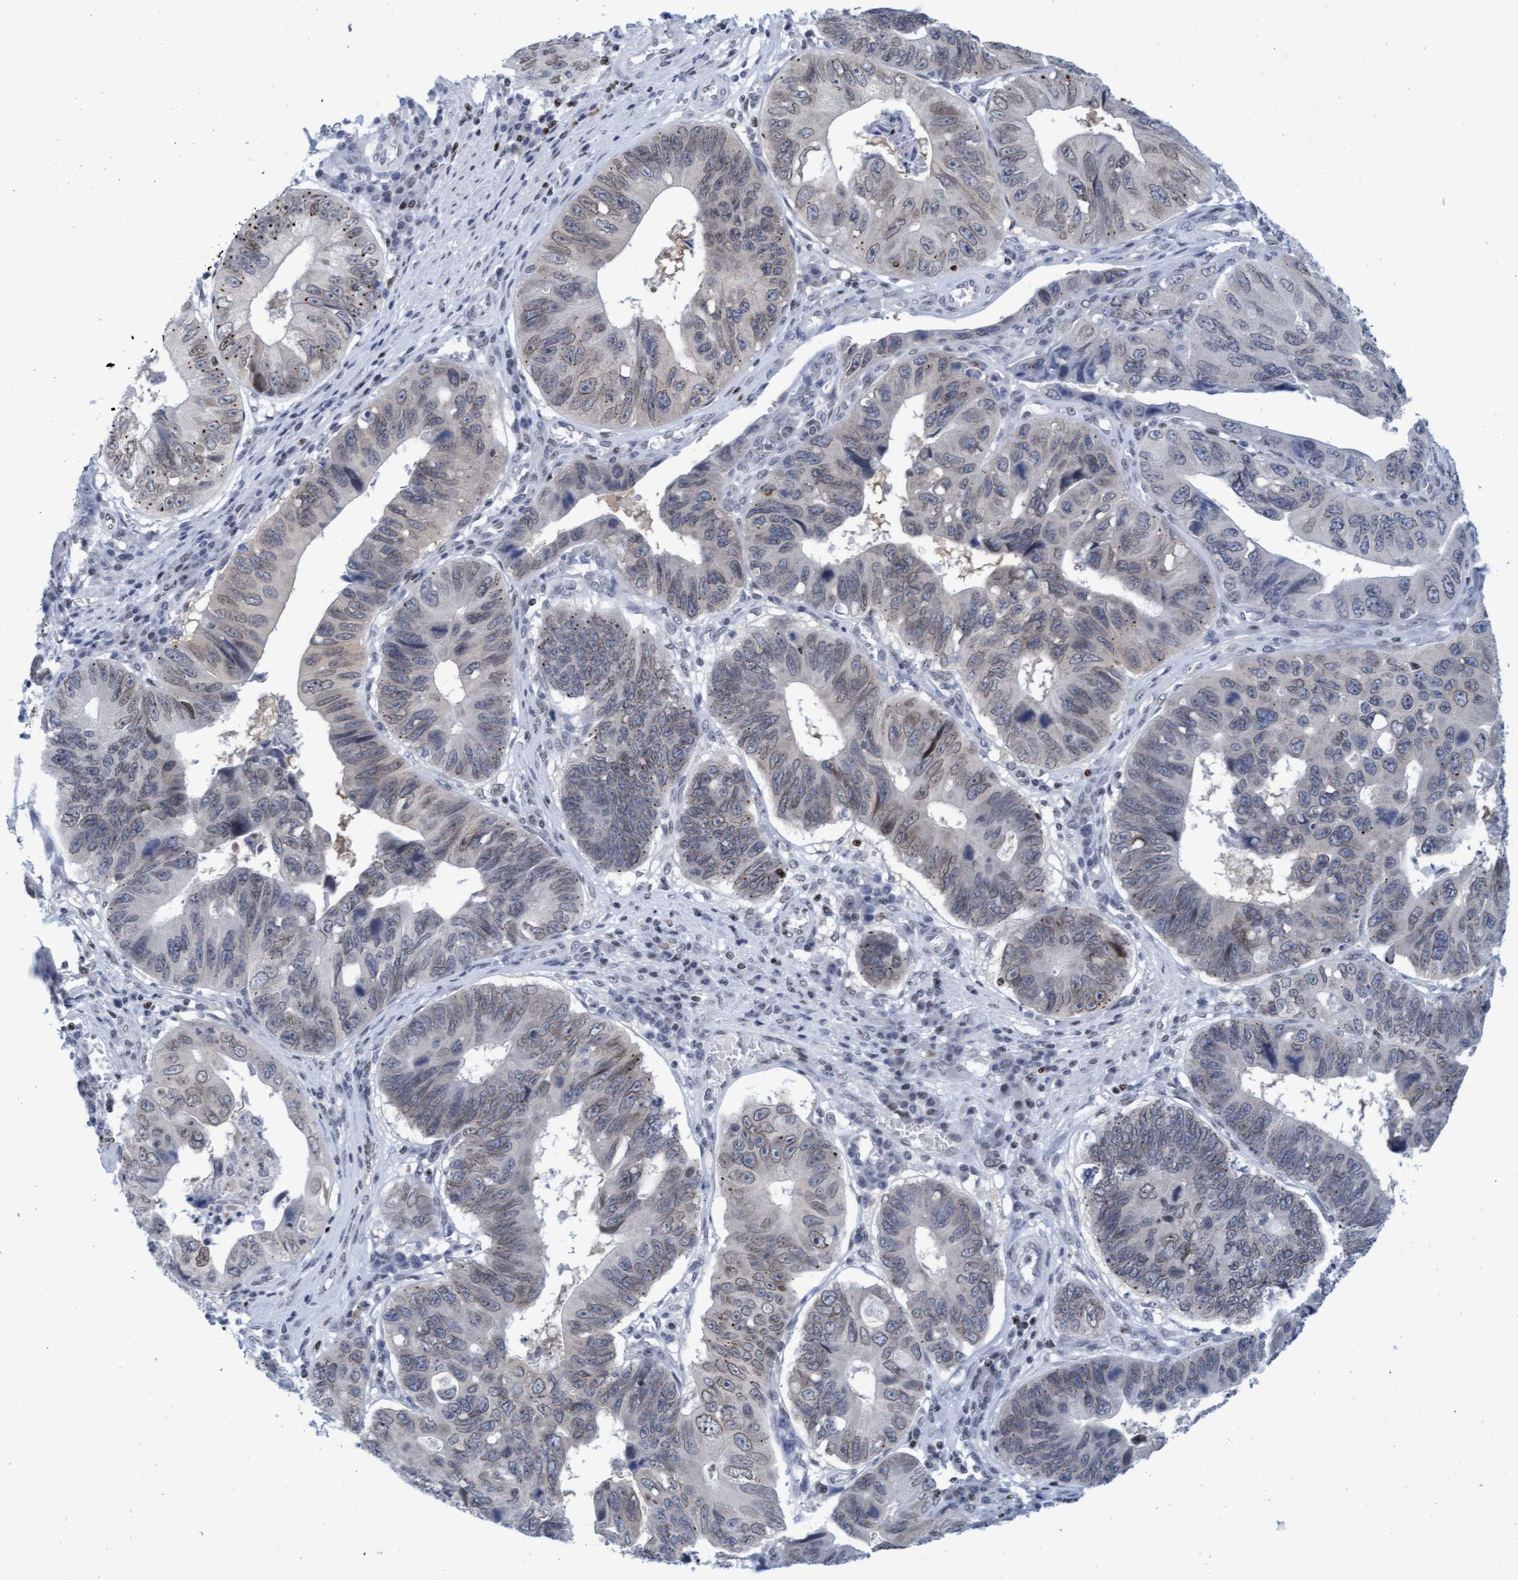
{"staining": {"intensity": "weak", "quantity": "<25%", "location": "nuclear"}, "tissue": "stomach cancer", "cell_type": "Tumor cells", "image_type": "cancer", "snomed": [{"axis": "morphology", "description": "Adenocarcinoma, NOS"}, {"axis": "topography", "description": "Stomach"}], "caption": "This is an IHC image of adenocarcinoma (stomach). There is no staining in tumor cells.", "gene": "GLRX2", "patient": {"sex": "male", "age": 59}}